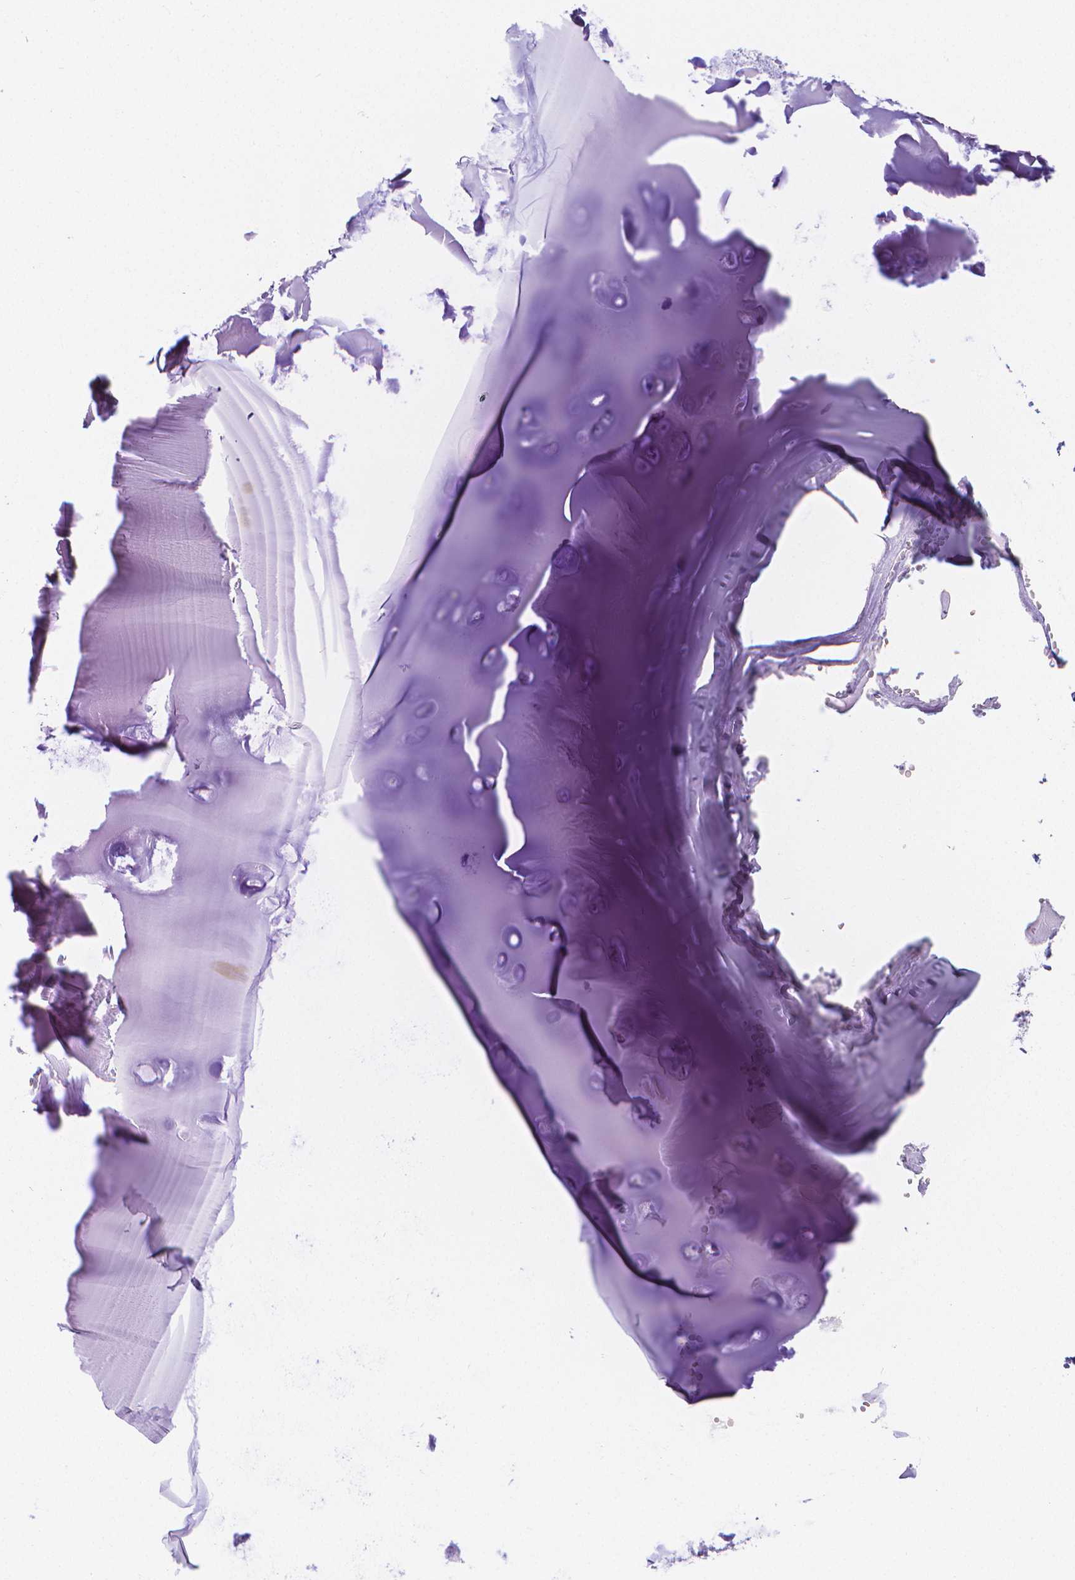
{"staining": {"intensity": "negative", "quantity": "none", "location": "none"}, "tissue": "soft tissue", "cell_type": "Chondrocytes", "image_type": "normal", "snomed": [{"axis": "morphology", "description": "Normal tissue, NOS"}, {"axis": "morphology", "description": "Squamous cell carcinoma, NOS"}, {"axis": "topography", "description": "Cartilage tissue"}, {"axis": "topography", "description": "Head-Neck"}], "caption": "This photomicrograph is of unremarkable soft tissue stained with immunohistochemistry (IHC) to label a protein in brown with the nuclei are counter-stained blue. There is no positivity in chondrocytes.", "gene": "MEF2C", "patient": {"sex": "male", "age": 57}}